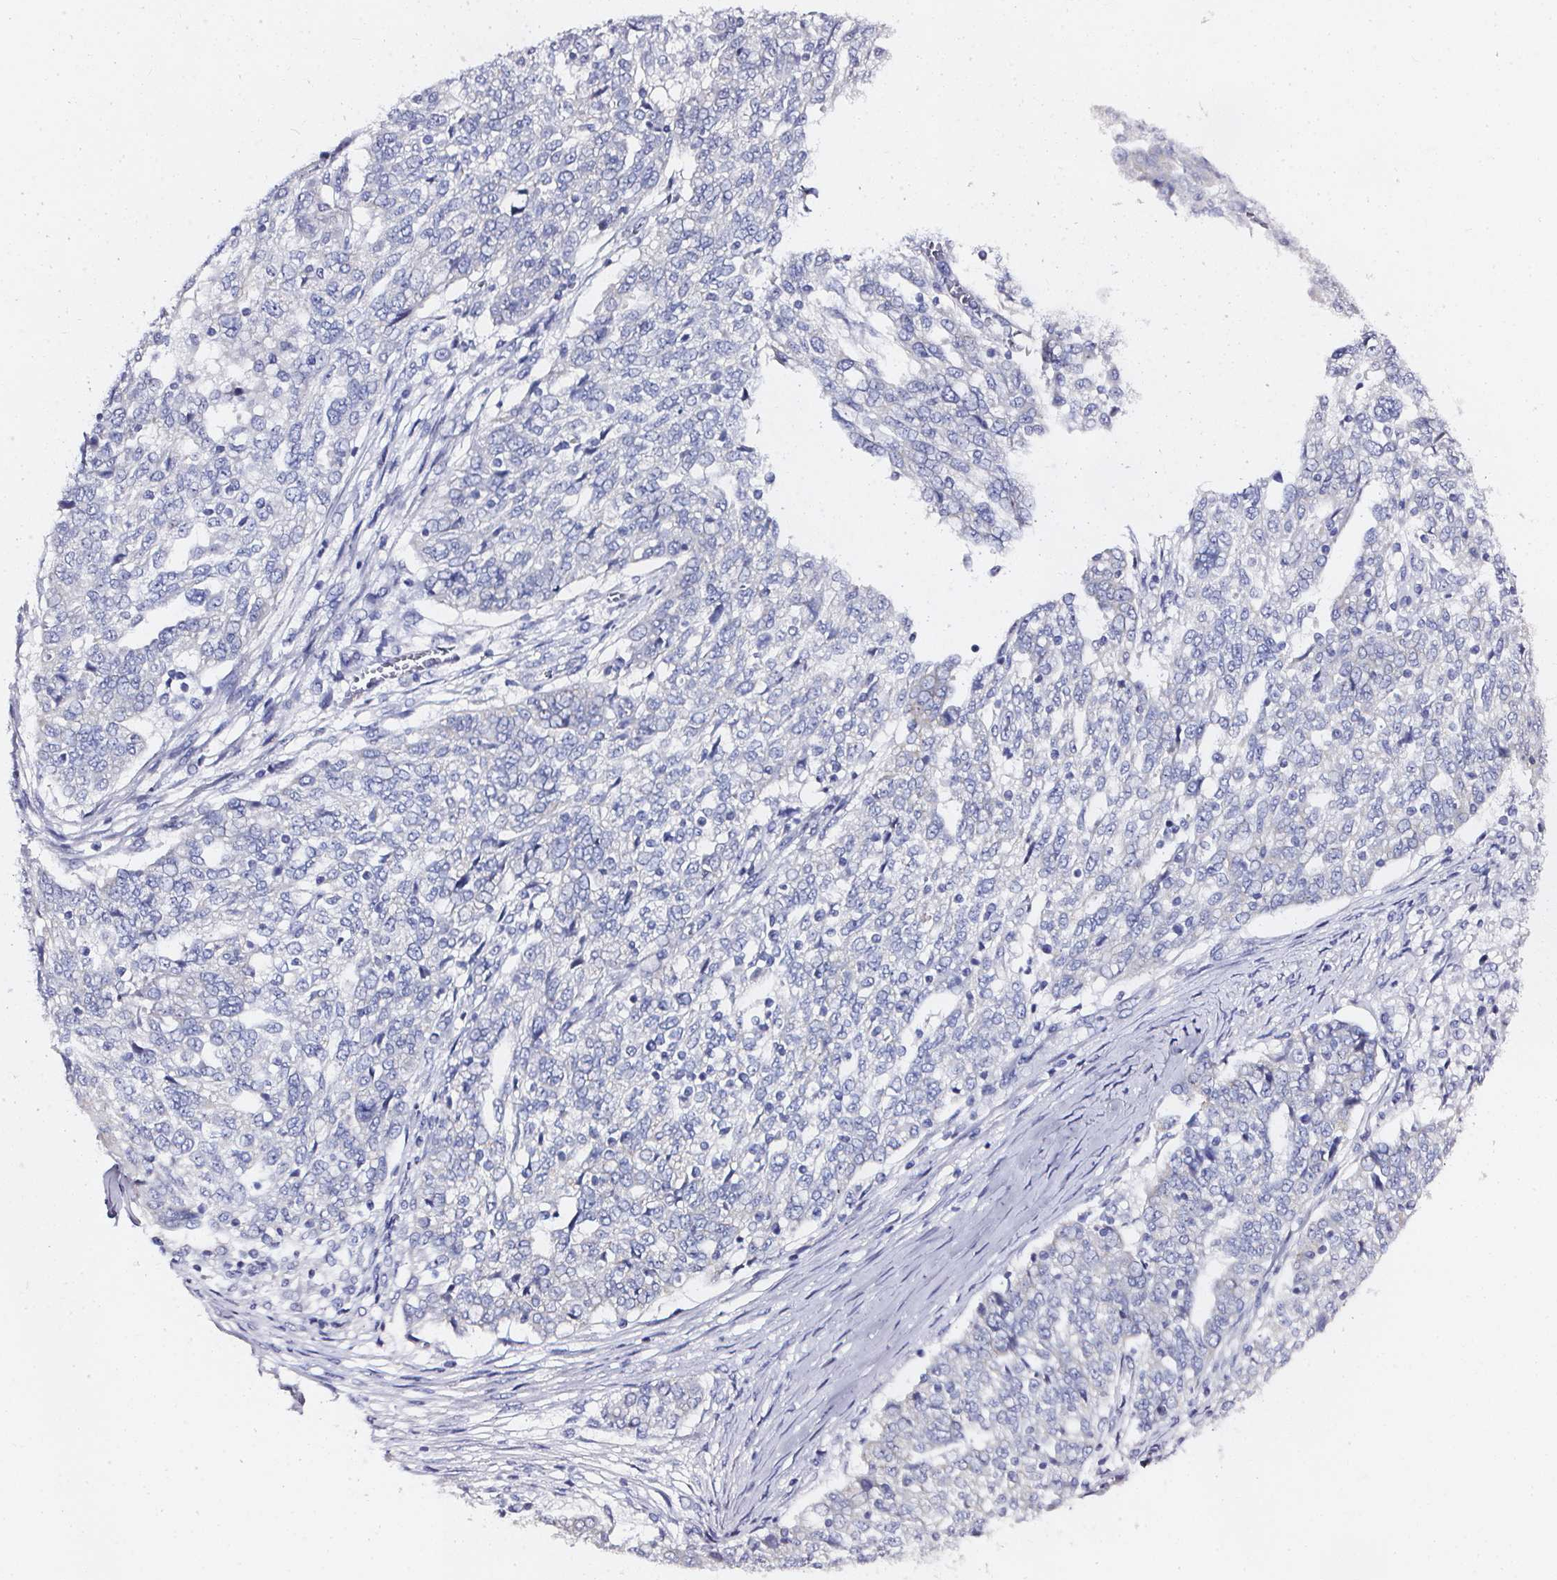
{"staining": {"intensity": "negative", "quantity": "none", "location": "none"}, "tissue": "ovarian cancer", "cell_type": "Tumor cells", "image_type": "cancer", "snomed": [{"axis": "morphology", "description": "Cystadenocarcinoma, serous, NOS"}, {"axis": "topography", "description": "Ovary"}], "caption": "Ovarian serous cystadenocarcinoma was stained to show a protein in brown. There is no significant expression in tumor cells.", "gene": "ELAVL2", "patient": {"sex": "female", "age": 67}}